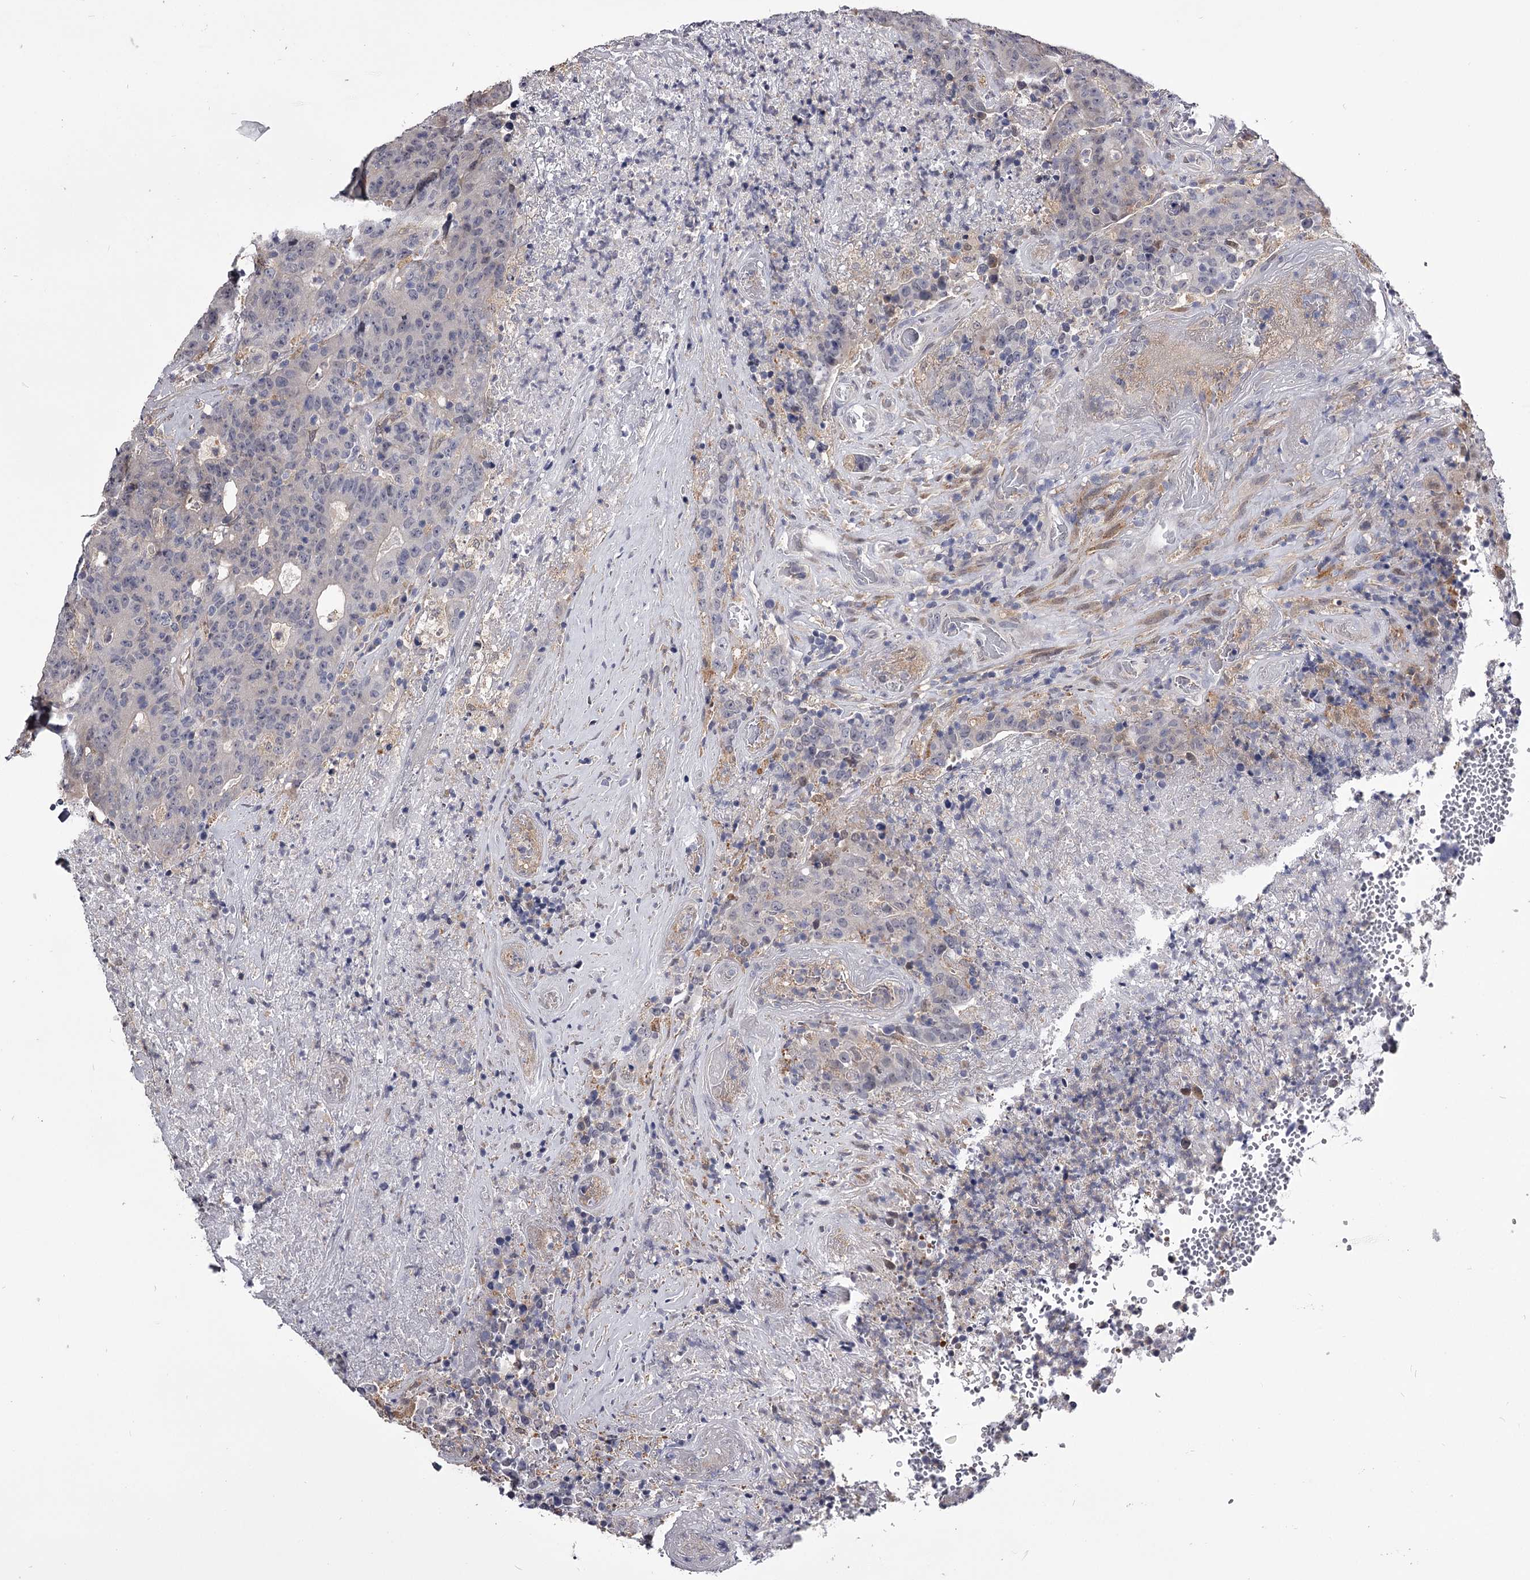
{"staining": {"intensity": "negative", "quantity": "none", "location": "none"}, "tissue": "colorectal cancer", "cell_type": "Tumor cells", "image_type": "cancer", "snomed": [{"axis": "morphology", "description": "Adenocarcinoma, NOS"}, {"axis": "topography", "description": "Colon"}], "caption": "IHC of human adenocarcinoma (colorectal) shows no positivity in tumor cells.", "gene": "GSTO1", "patient": {"sex": "female", "age": 75}}